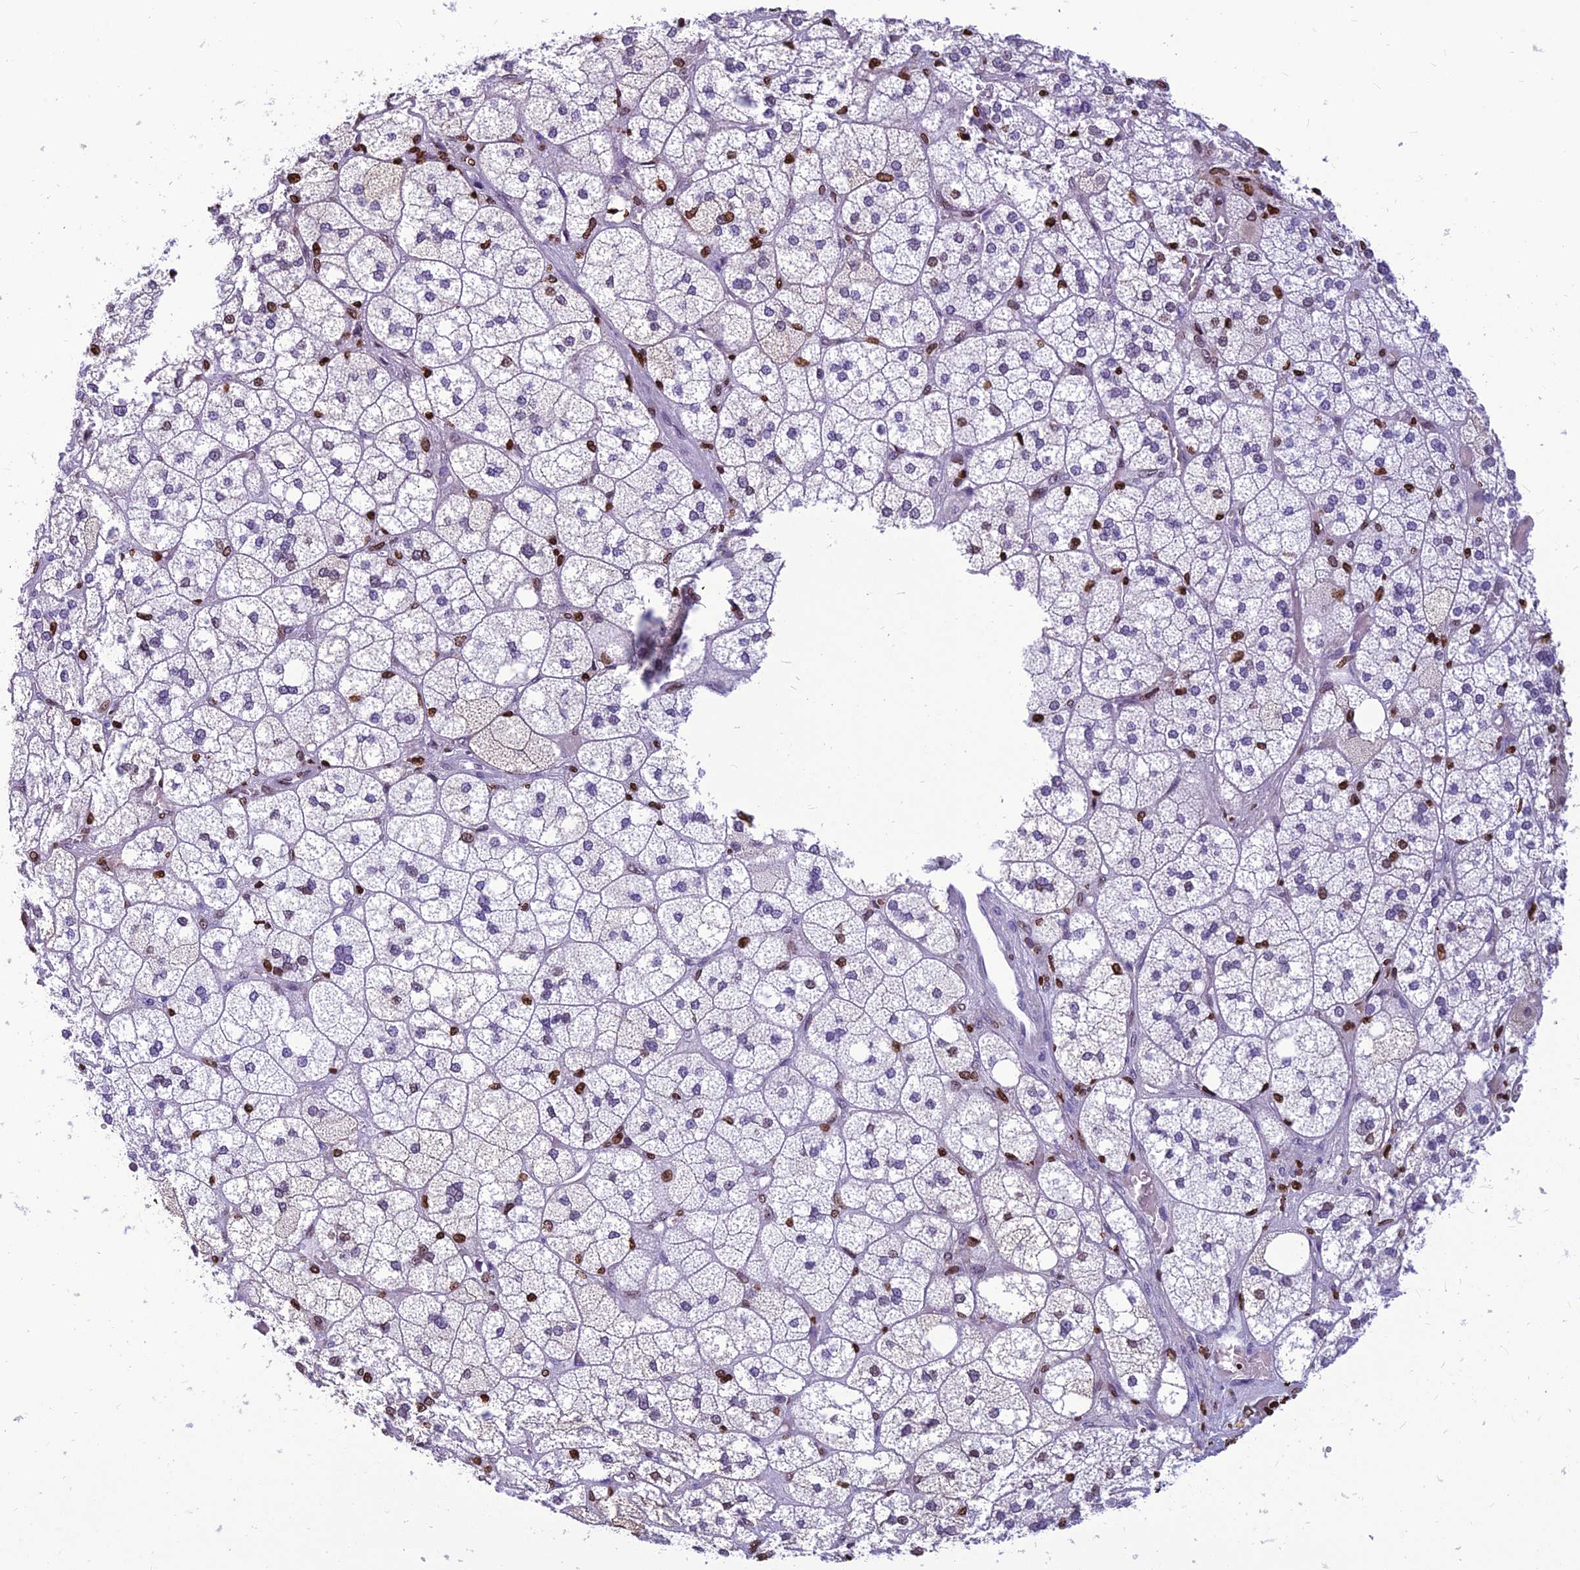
{"staining": {"intensity": "strong", "quantity": "<25%", "location": "nuclear"}, "tissue": "adrenal gland", "cell_type": "Glandular cells", "image_type": "normal", "snomed": [{"axis": "morphology", "description": "Normal tissue, NOS"}, {"axis": "topography", "description": "Adrenal gland"}], "caption": "High-power microscopy captured an IHC micrograph of normal adrenal gland, revealing strong nuclear expression in approximately <25% of glandular cells. (Stains: DAB in brown, nuclei in blue, Microscopy: brightfield microscopy at high magnification).", "gene": "AKAP17A", "patient": {"sex": "male", "age": 61}}